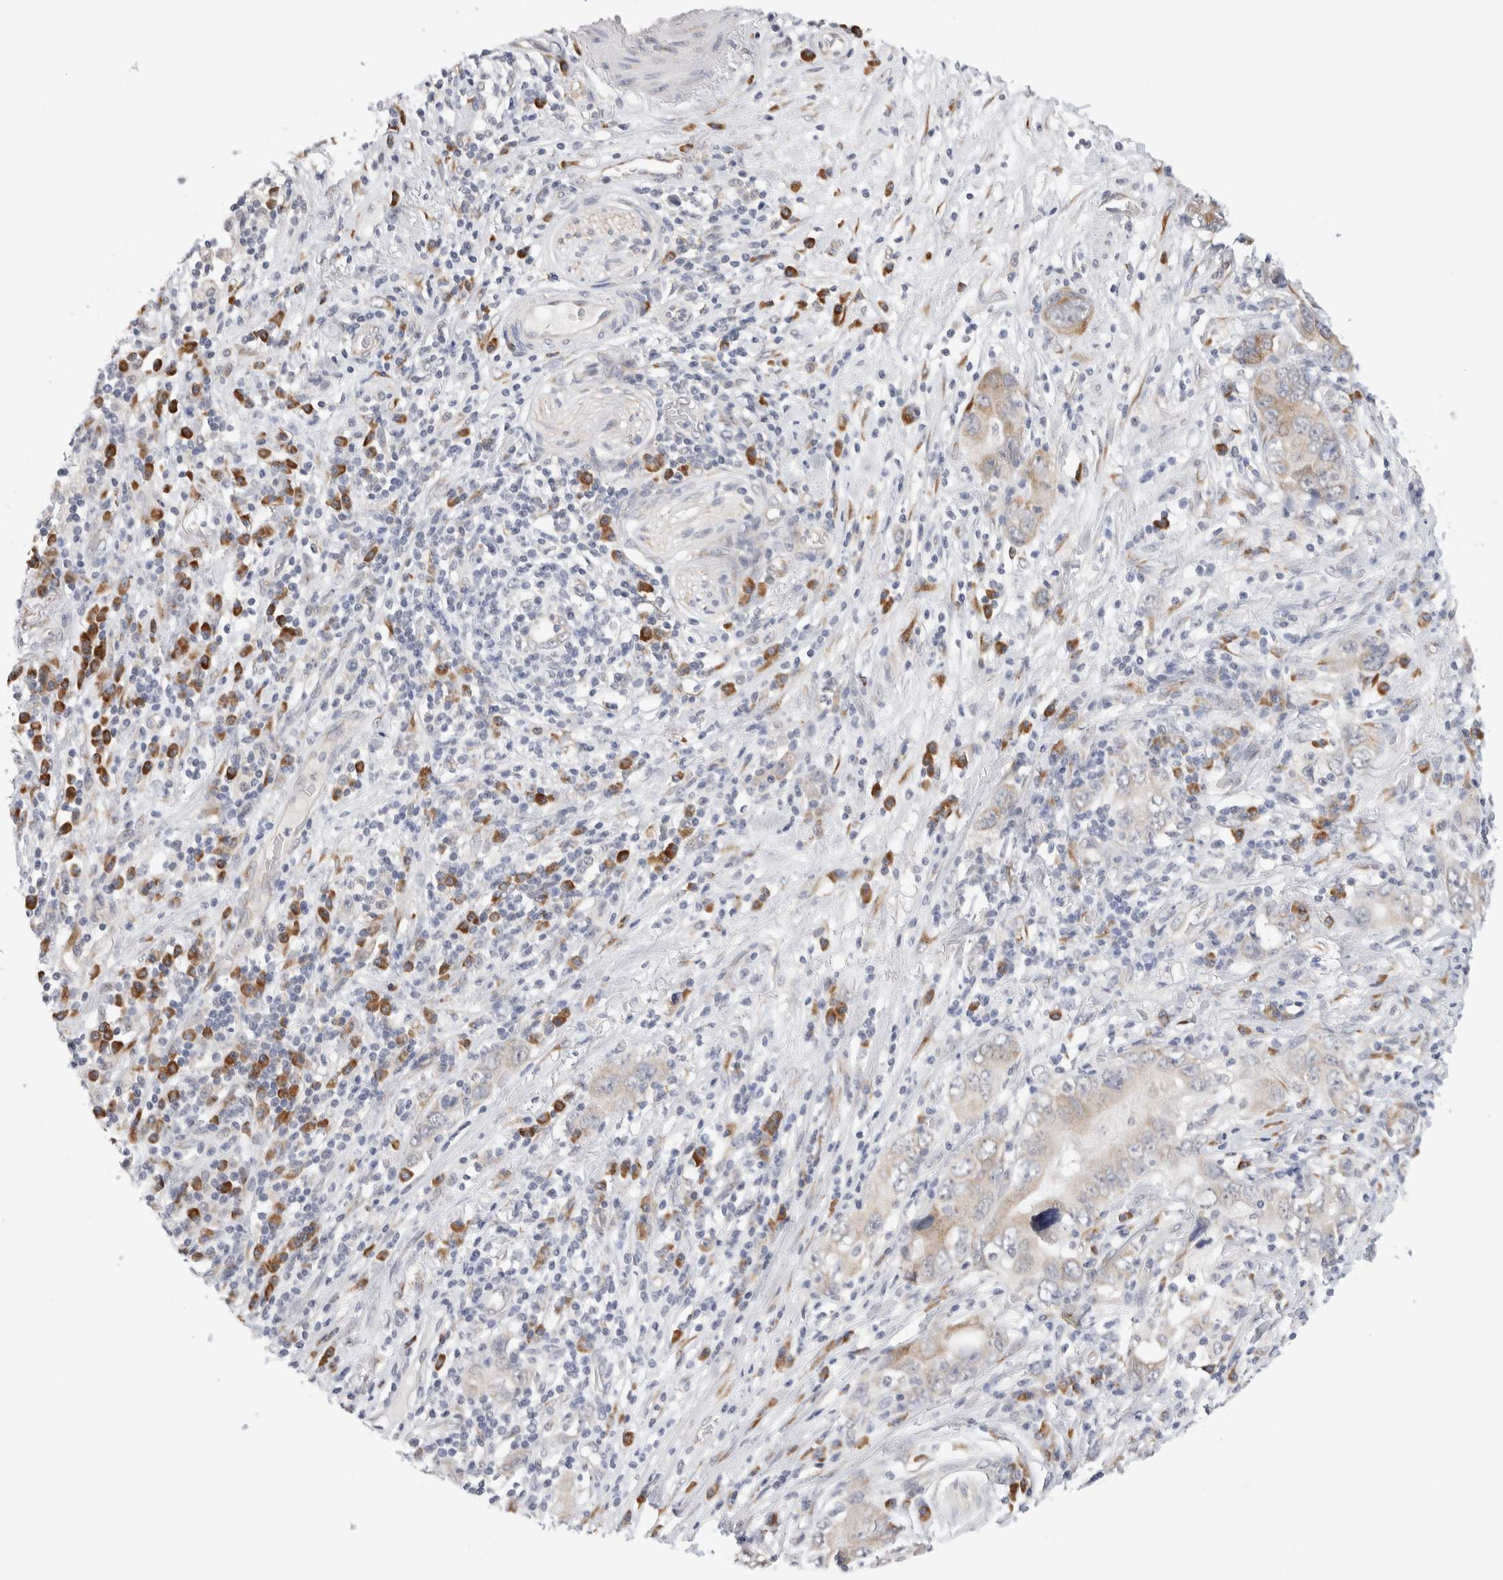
{"staining": {"intensity": "moderate", "quantity": "<25%", "location": "cytoplasmic/membranous"}, "tissue": "stomach cancer", "cell_type": "Tumor cells", "image_type": "cancer", "snomed": [{"axis": "morphology", "description": "Adenocarcinoma, NOS"}, {"axis": "topography", "description": "Stomach, lower"}], "caption": "Moderate cytoplasmic/membranous staining is present in about <25% of tumor cells in stomach cancer (adenocarcinoma).", "gene": "HDLBP", "patient": {"sex": "female", "age": 93}}